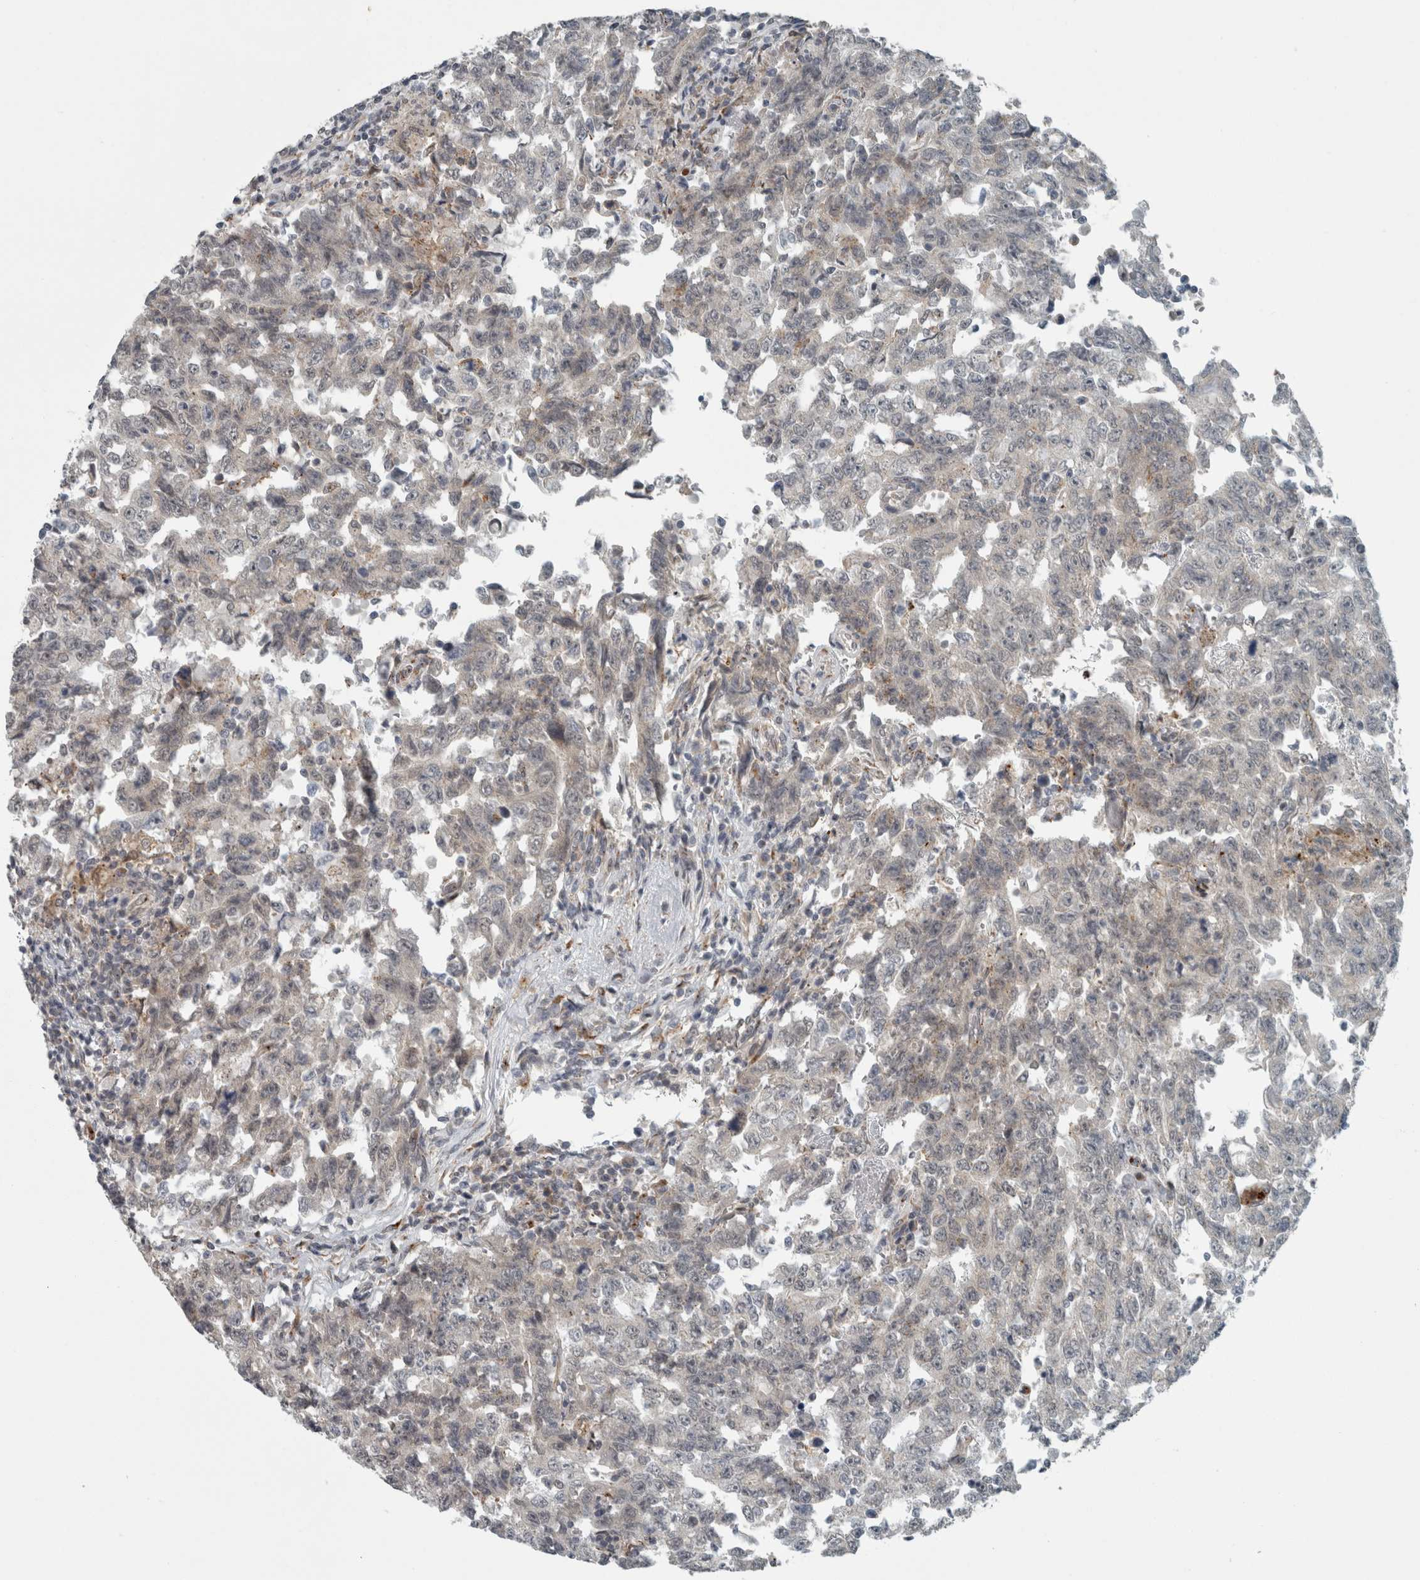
{"staining": {"intensity": "weak", "quantity": "<25%", "location": "cytoplasmic/membranous"}, "tissue": "testis cancer", "cell_type": "Tumor cells", "image_type": "cancer", "snomed": [{"axis": "morphology", "description": "Carcinoma, Embryonal, NOS"}, {"axis": "topography", "description": "Testis"}], "caption": "A high-resolution photomicrograph shows immunohistochemistry (IHC) staining of testis cancer (embryonal carcinoma), which shows no significant expression in tumor cells. (DAB immunohistochemistry visualized using brightfield microscopy, high magnification).", "gene": "KIF1C", "patient": {"sex": "male", "age": 26}}